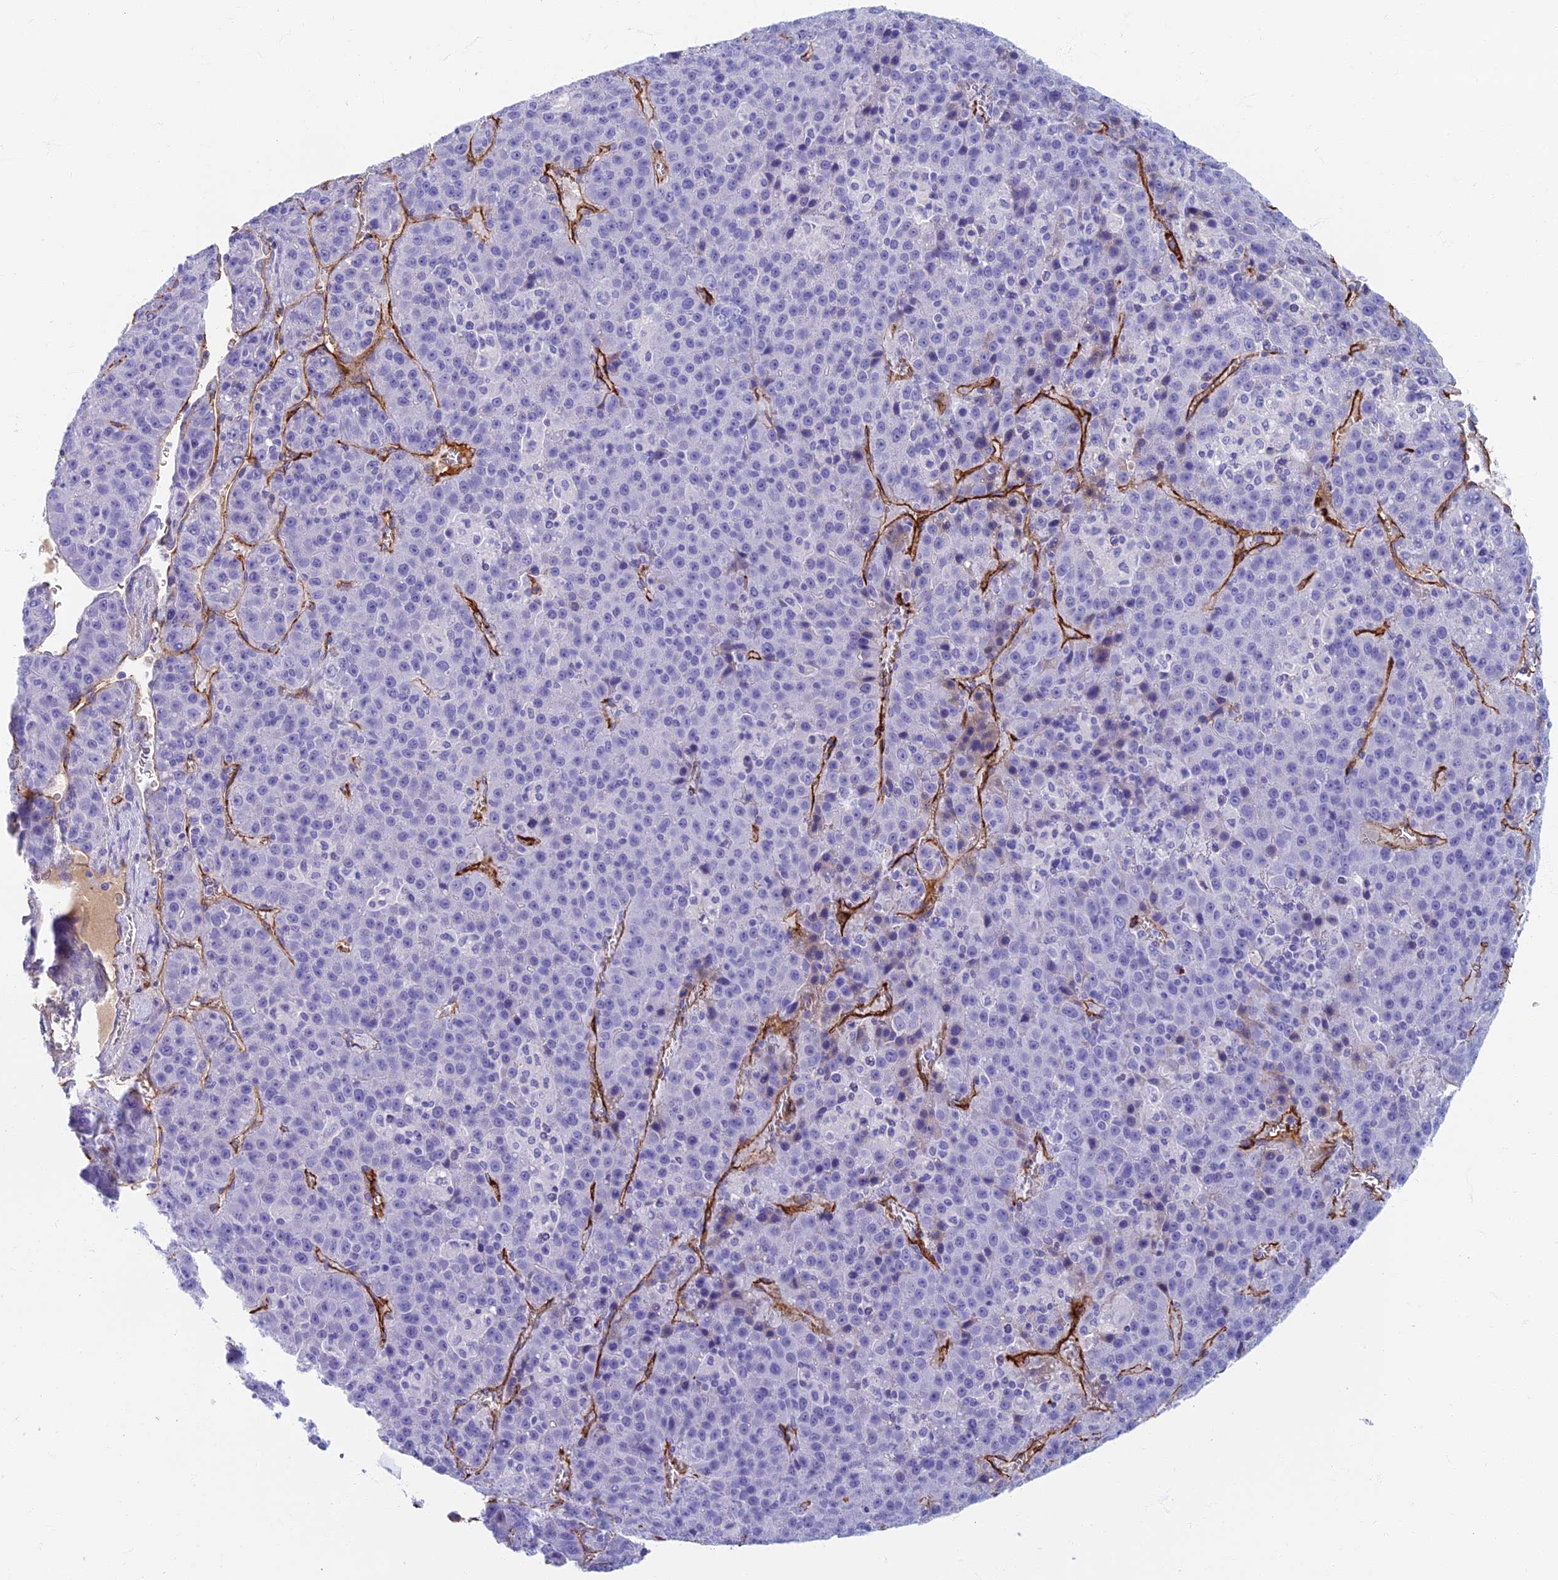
{"staining": {"intensity": "negative", "quantity": "none", "location": "none"}, "tissue": "liver cancer", "cell_type": "Tumor cells", "image_type": "cancer", "snomed": [{"axis": "morphology", "description": "Carcinoma, Hepatocellular, NOS"}, {"axis": "topography", "description": "Liver"}], "caption": "Tumor cells show no significant protein positivity in hepatocellular carcinoma (liver).", "gene": "ETFRF1", "patient": {"sex": "female", "age": 53}}